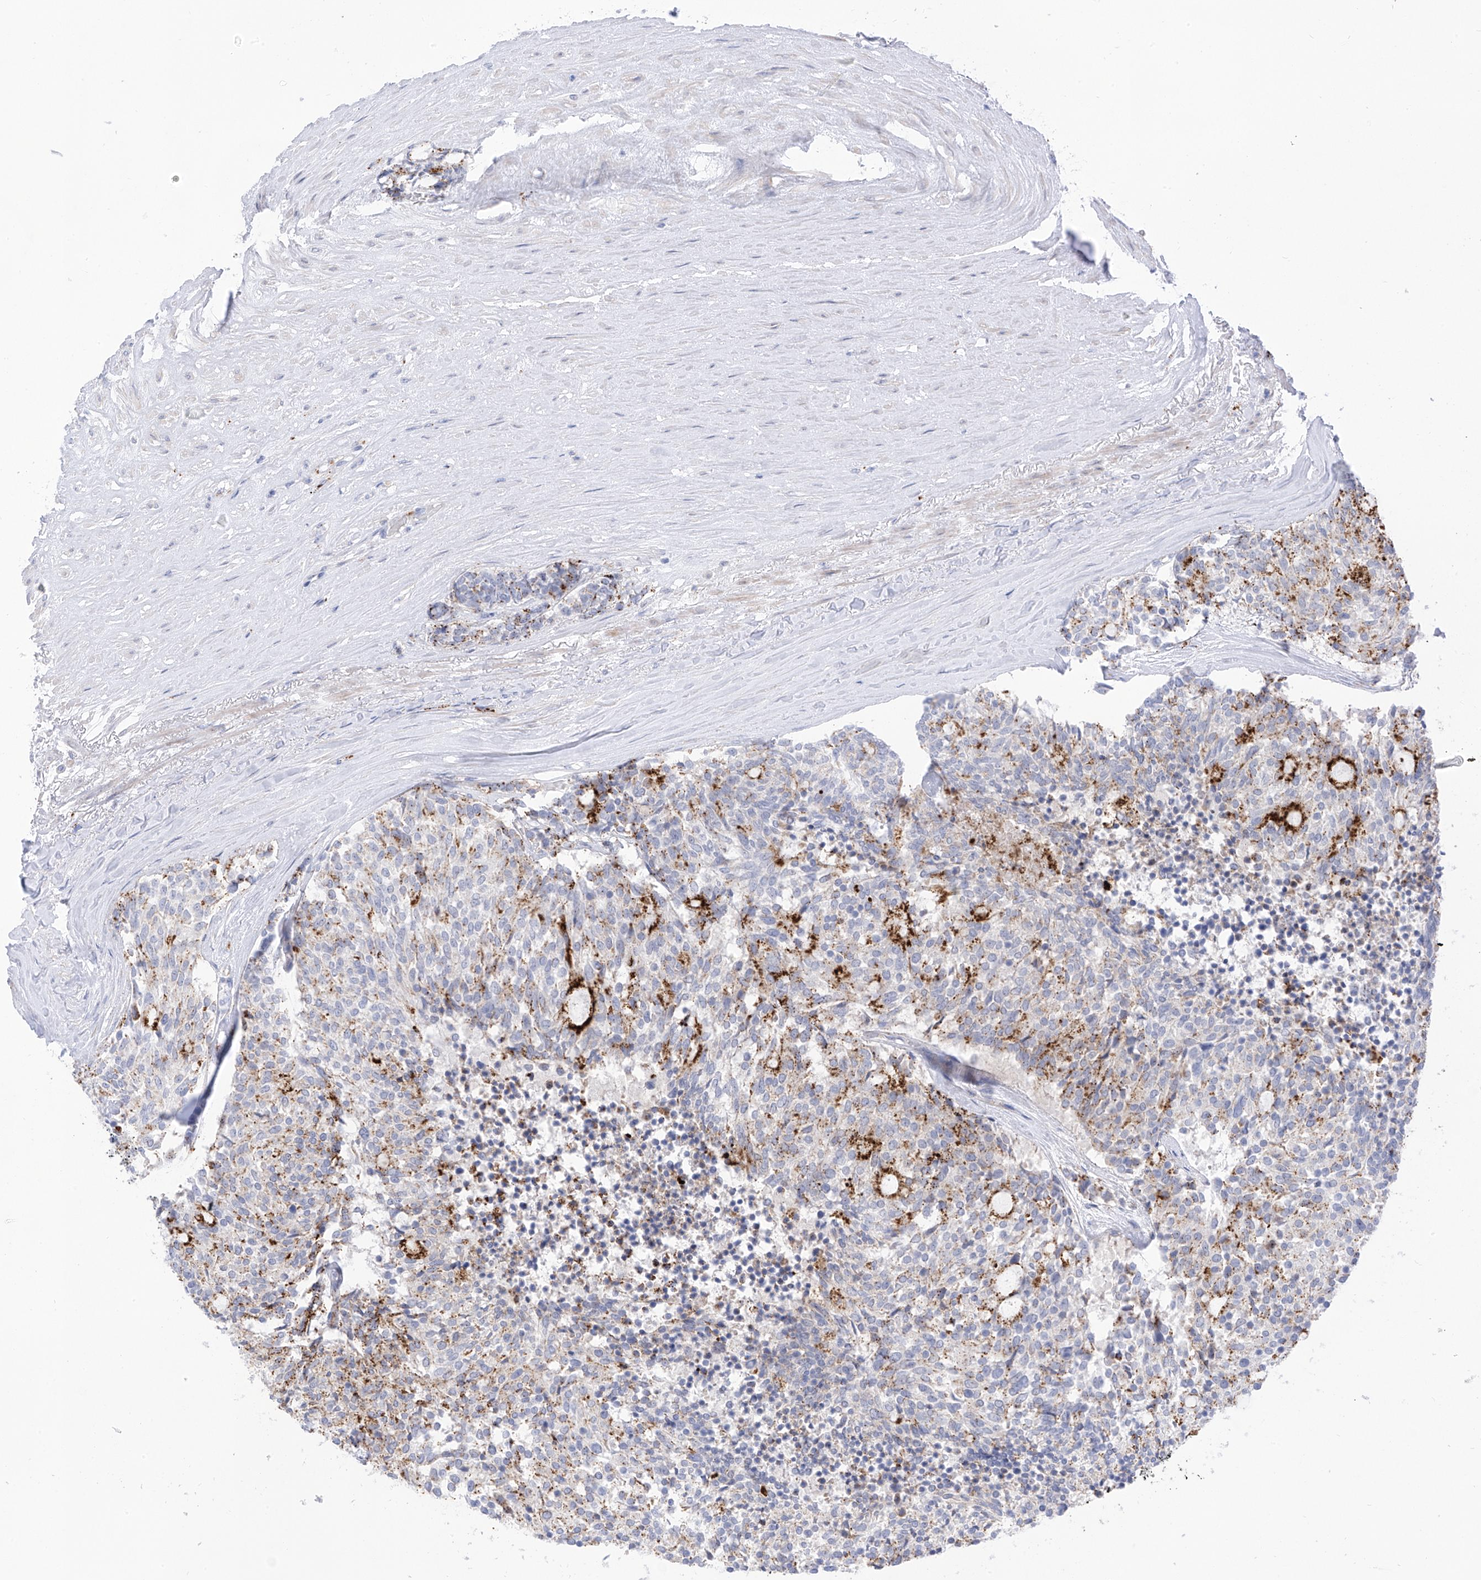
{"staining": {"intensity": "strong", "quantity": "<25%", "location": "cytoplasmic/membranous"}, "tissue": "carcinoid", "cell_type": "Tumor cells", "image_type": "cancer", "snomed": [{"axis": "morphology", "description": "Carcinoid, malignant, NOS"}, {"axis": "topography", "description": "Pancreas"}], "caption": "Protein staining by immunohistochemistry shows strong cytoplasmic/membranous positivity in about <25% of tumor cells in malignant carcinoid. (brown staining indicates protein expression, while blue staining denotes nuclei).", "gene": "PSPH", "patient": {"sex": "female", "age": 54}}